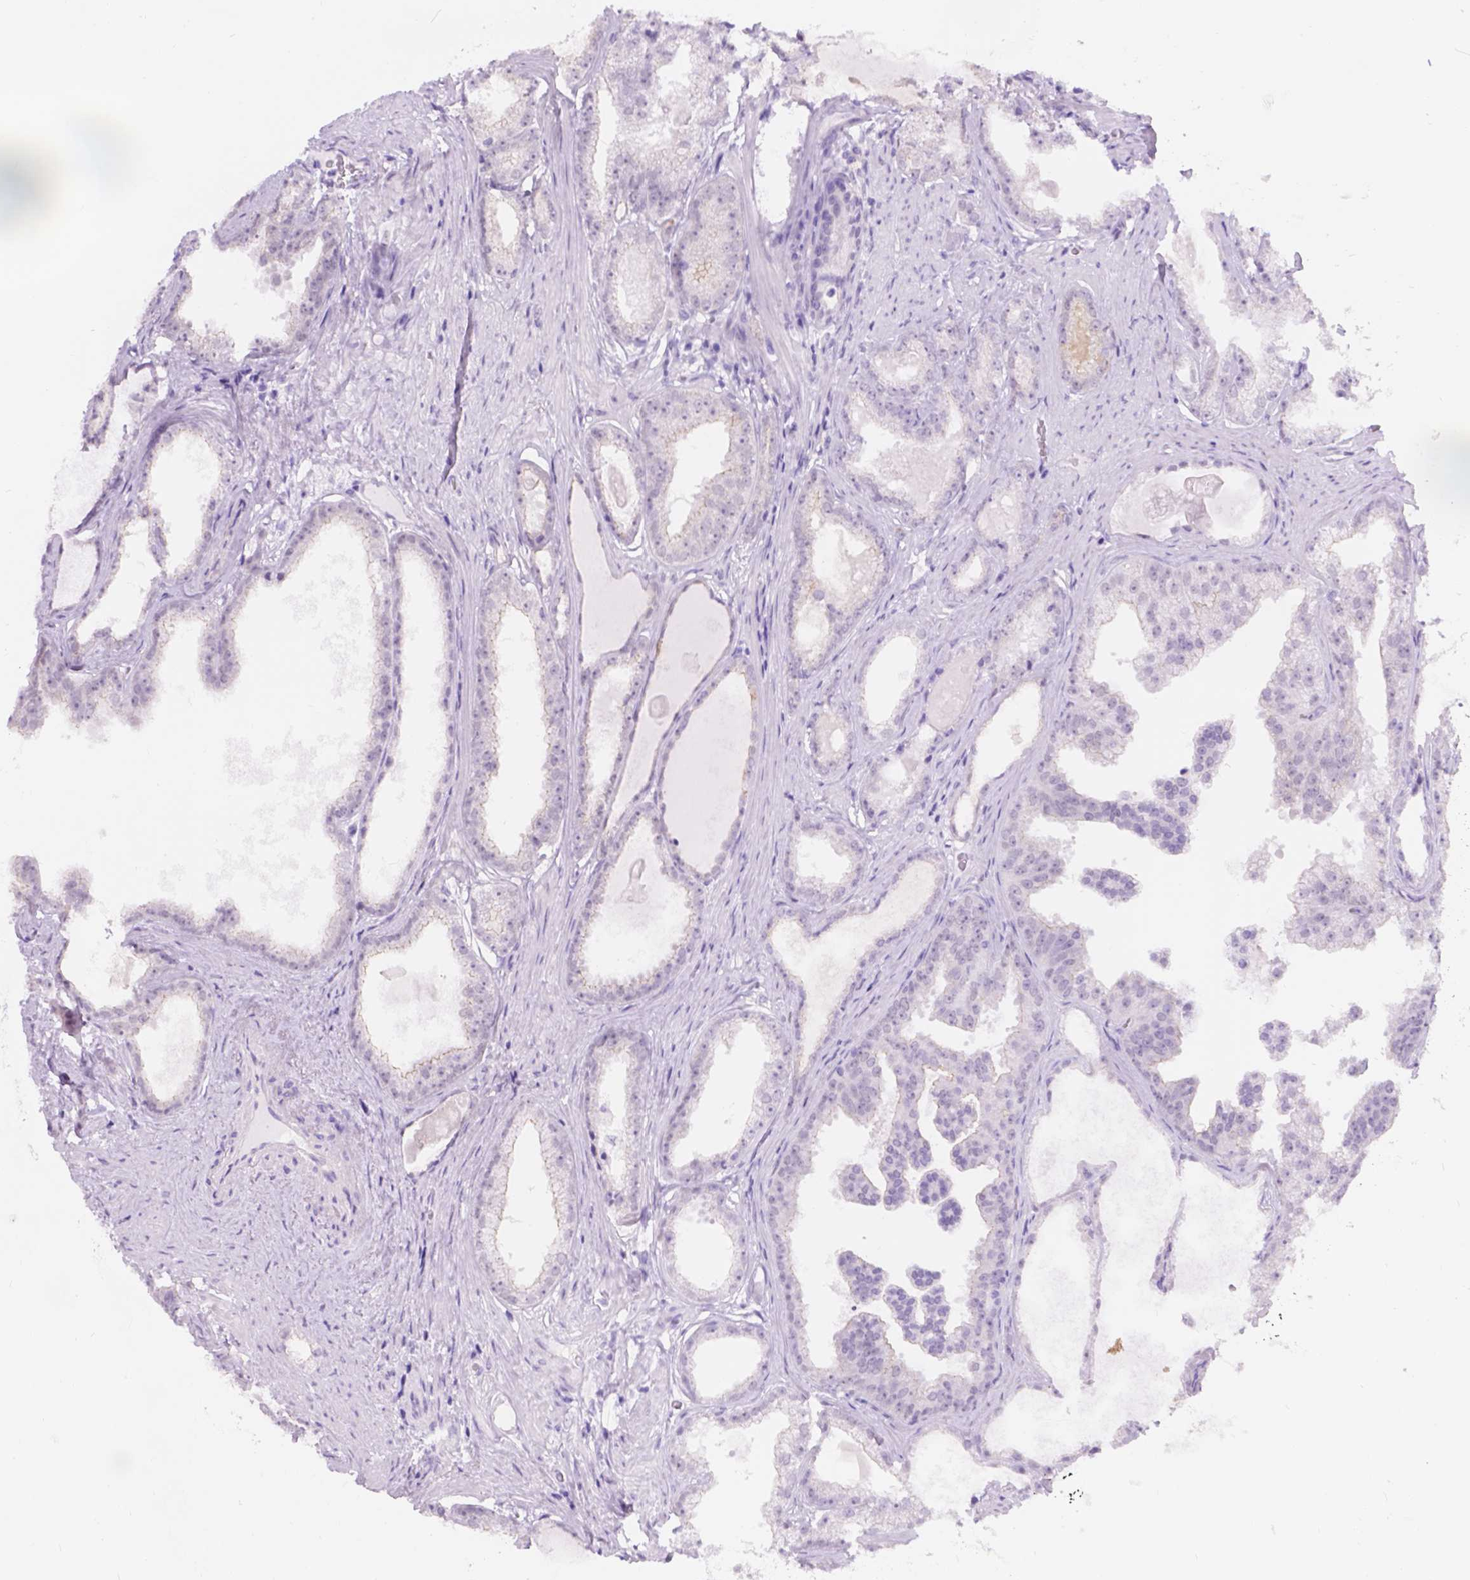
{"staining": {"intensity": "negative", "quantity": "none", "location": "none"}, "tissue": "prostate cancer", "cell_type": "Tumor cells", "image_type": "cancer", "snomed": [{"axis": "morphology", "description": "Adenocarcinoma, Low grade"}, {"axis": "topography", "description": "Prostate"}], "caption": "DAB immunohistochemical staining of prostate cancer shows no significant positivity in tumor cells. Nuclei are stained in blue.", "gene": "DCC", "patient": {"sex": "male", "age": 65}}